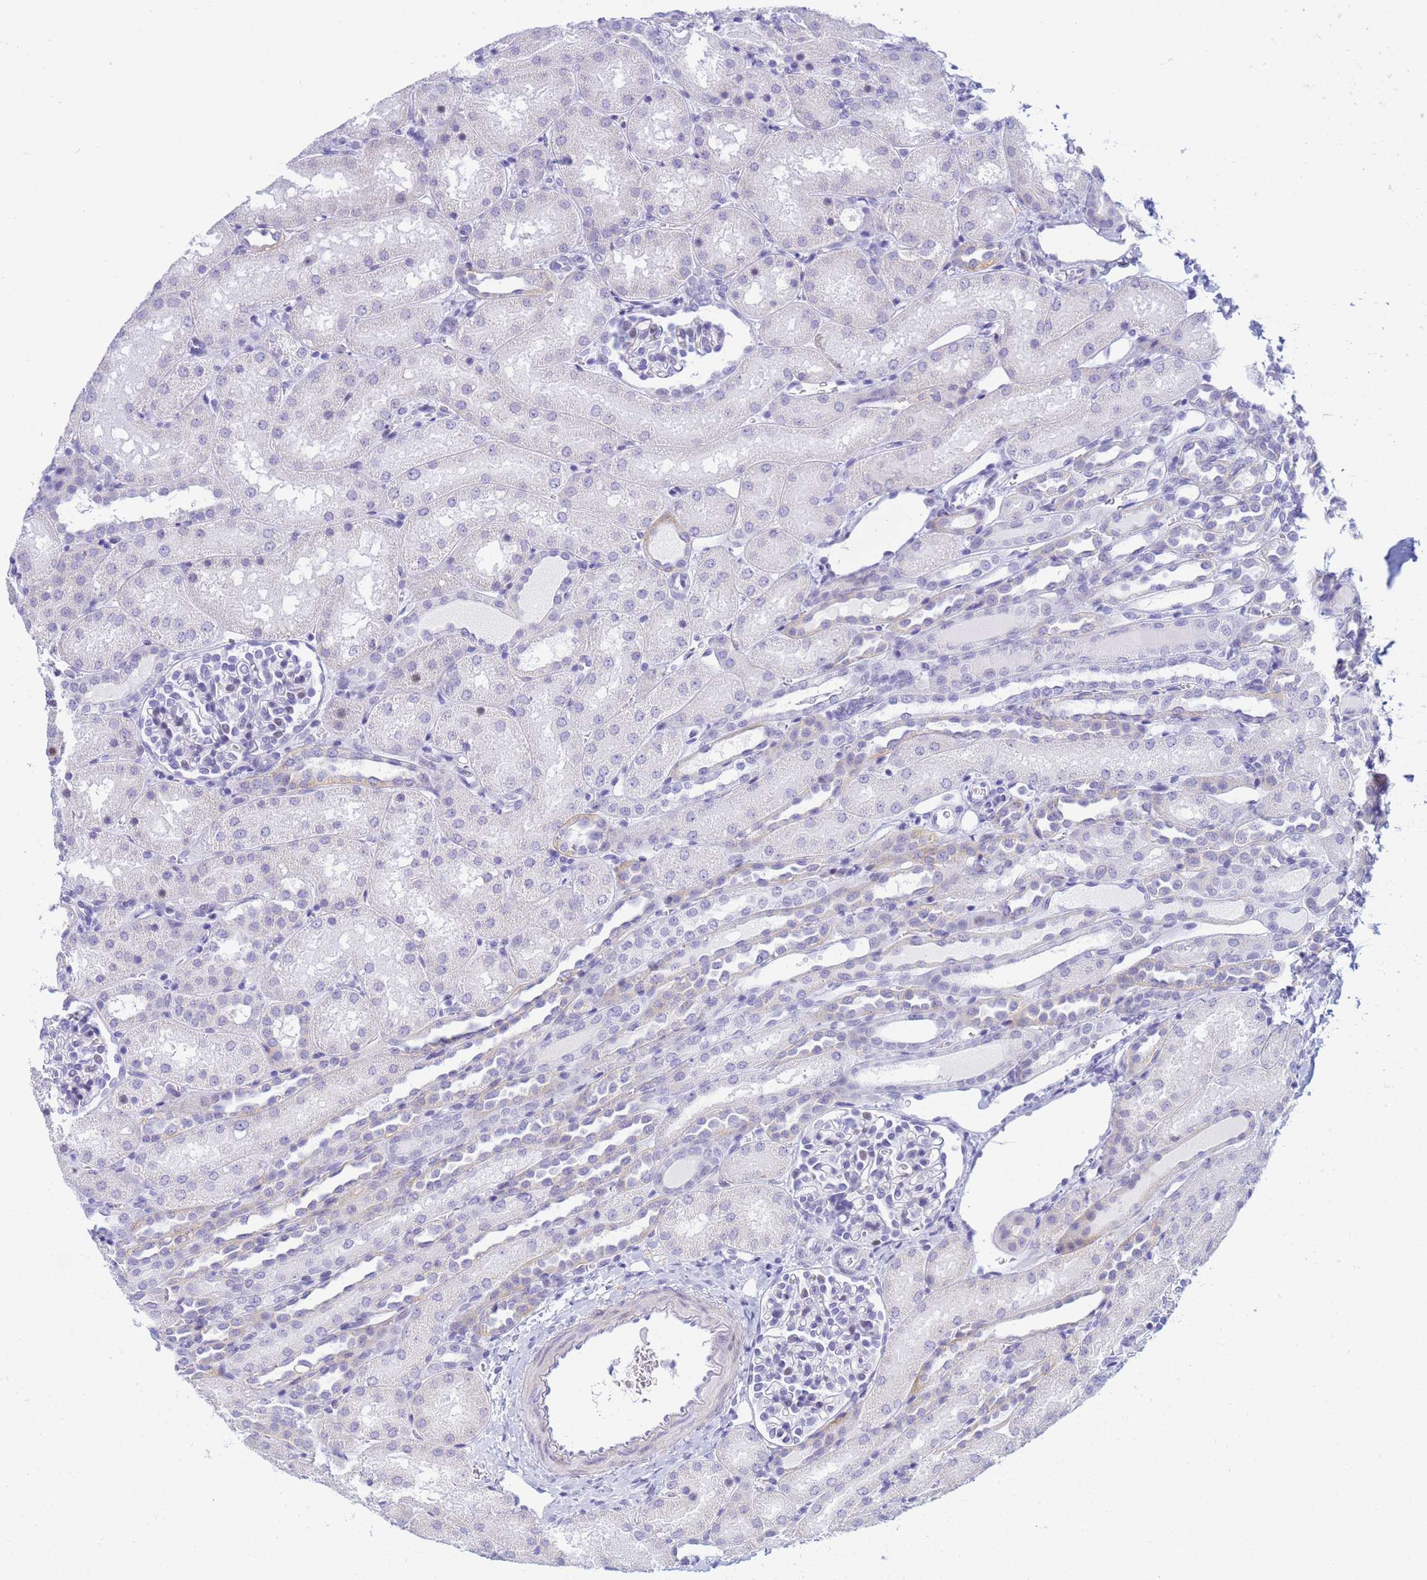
{"staining": {"intensity": "negative", "quantity": "none", "location": "none"}, "tissue": "kidney", "cell_type": "Cells in glomeruli", "image_type": "normal", "snomed": [{"axis": "morphology", "description": "Normal tissue, NOS"}, {"axis": "topography", "description": "Kidney"}], "caption": "Protein analysis of unremarkable kidney reveals no significant positivity in cells in glomeruli. (DAB (3,3'-diaminobenzidine) immunohistochemistry visualized using brightfield microscopy, high magnification).", "gene": "SNX20", "patient": {"sex": "male", "age": 1}}